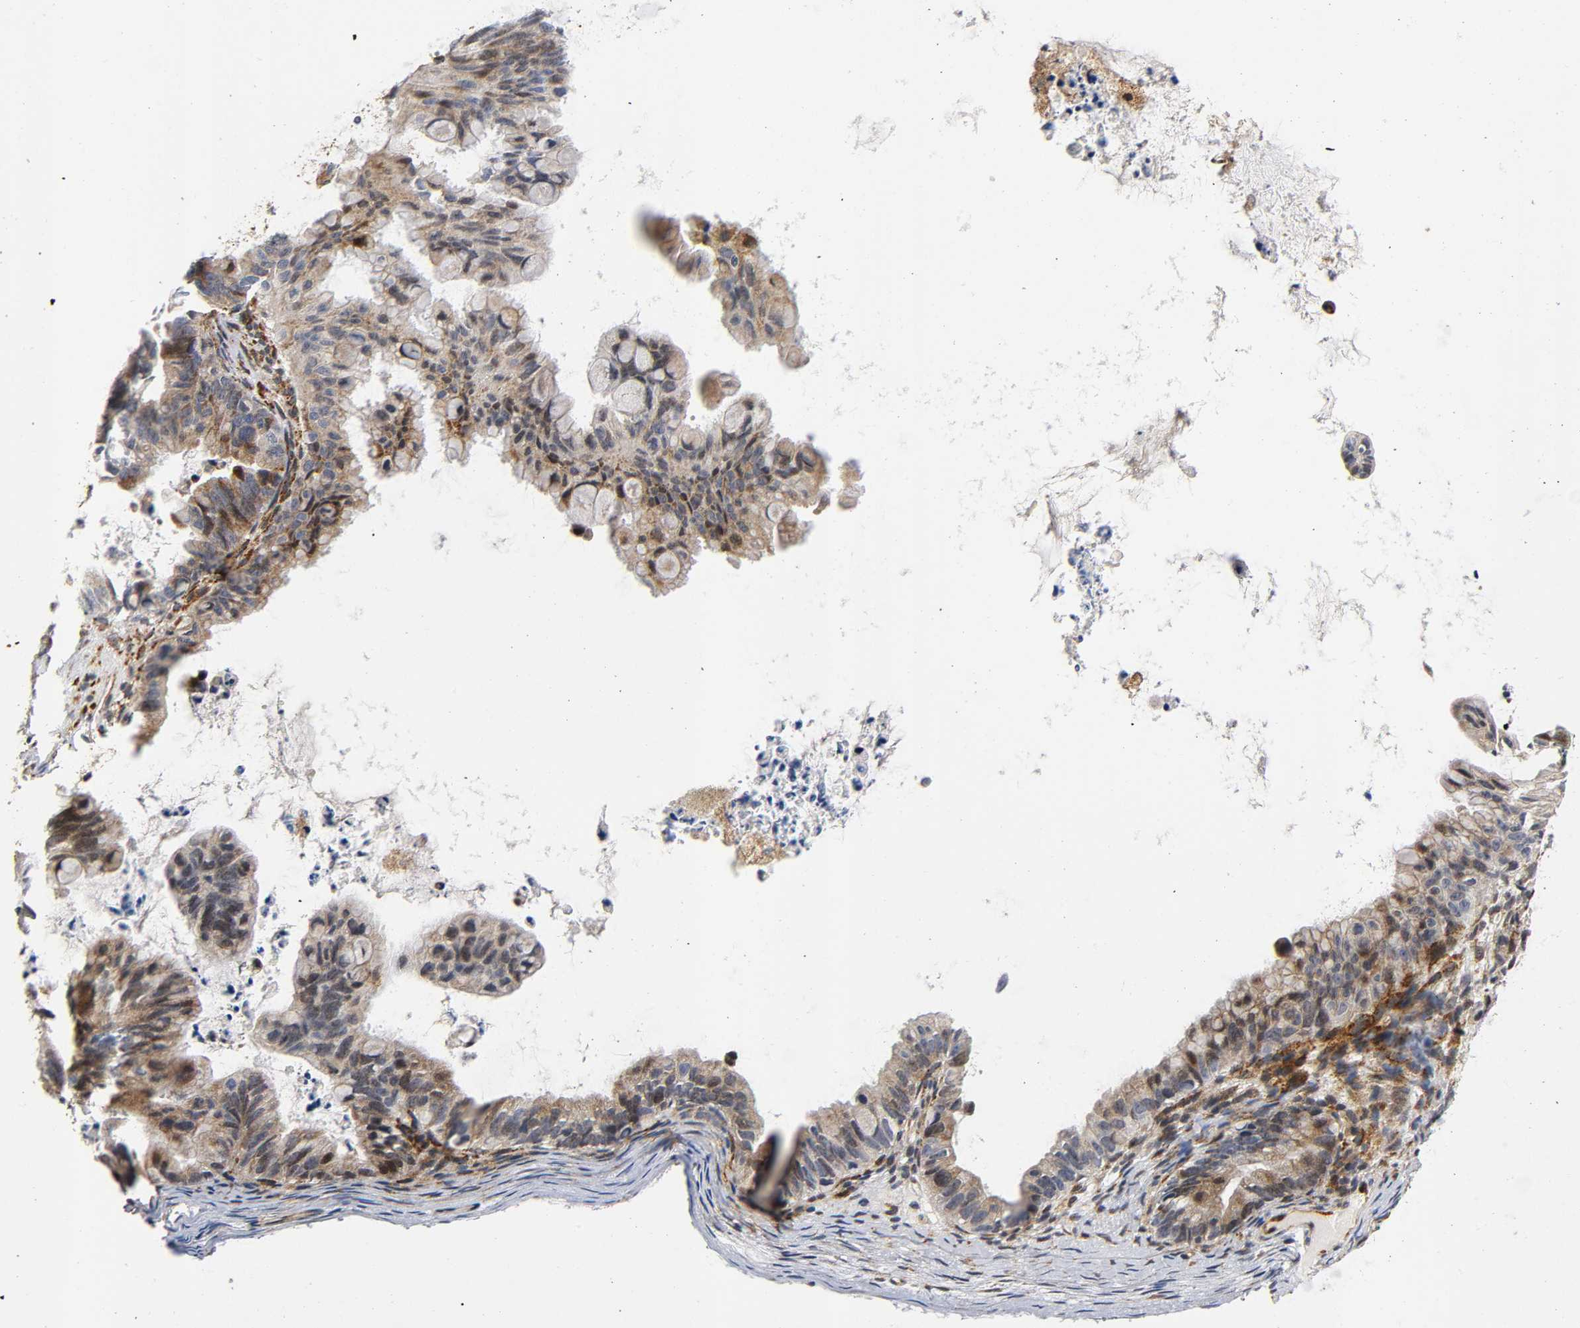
{"staining": {"intensity": "moderate", "quantity": ">75%", "location": "cytoplasmic/membranous,nuclear"}, "tissue": "ovarian cancer", "cell_type": "Tumor cells", "image_type": "cancer", "snomed": [{"axis": "morphology", "description": "Cystadenocarcinoma, mucinous, NOS"}, {"axis": "topography", "description": "Ovary"}], "caption": "This is an image of IHC staining of ovarian cancer, which shows moderate staining in the cytoplasmic/membranous and nuclear of tumor cells.", "gene": "SOS2", "patient": {"sex": "female", "age": 36}}